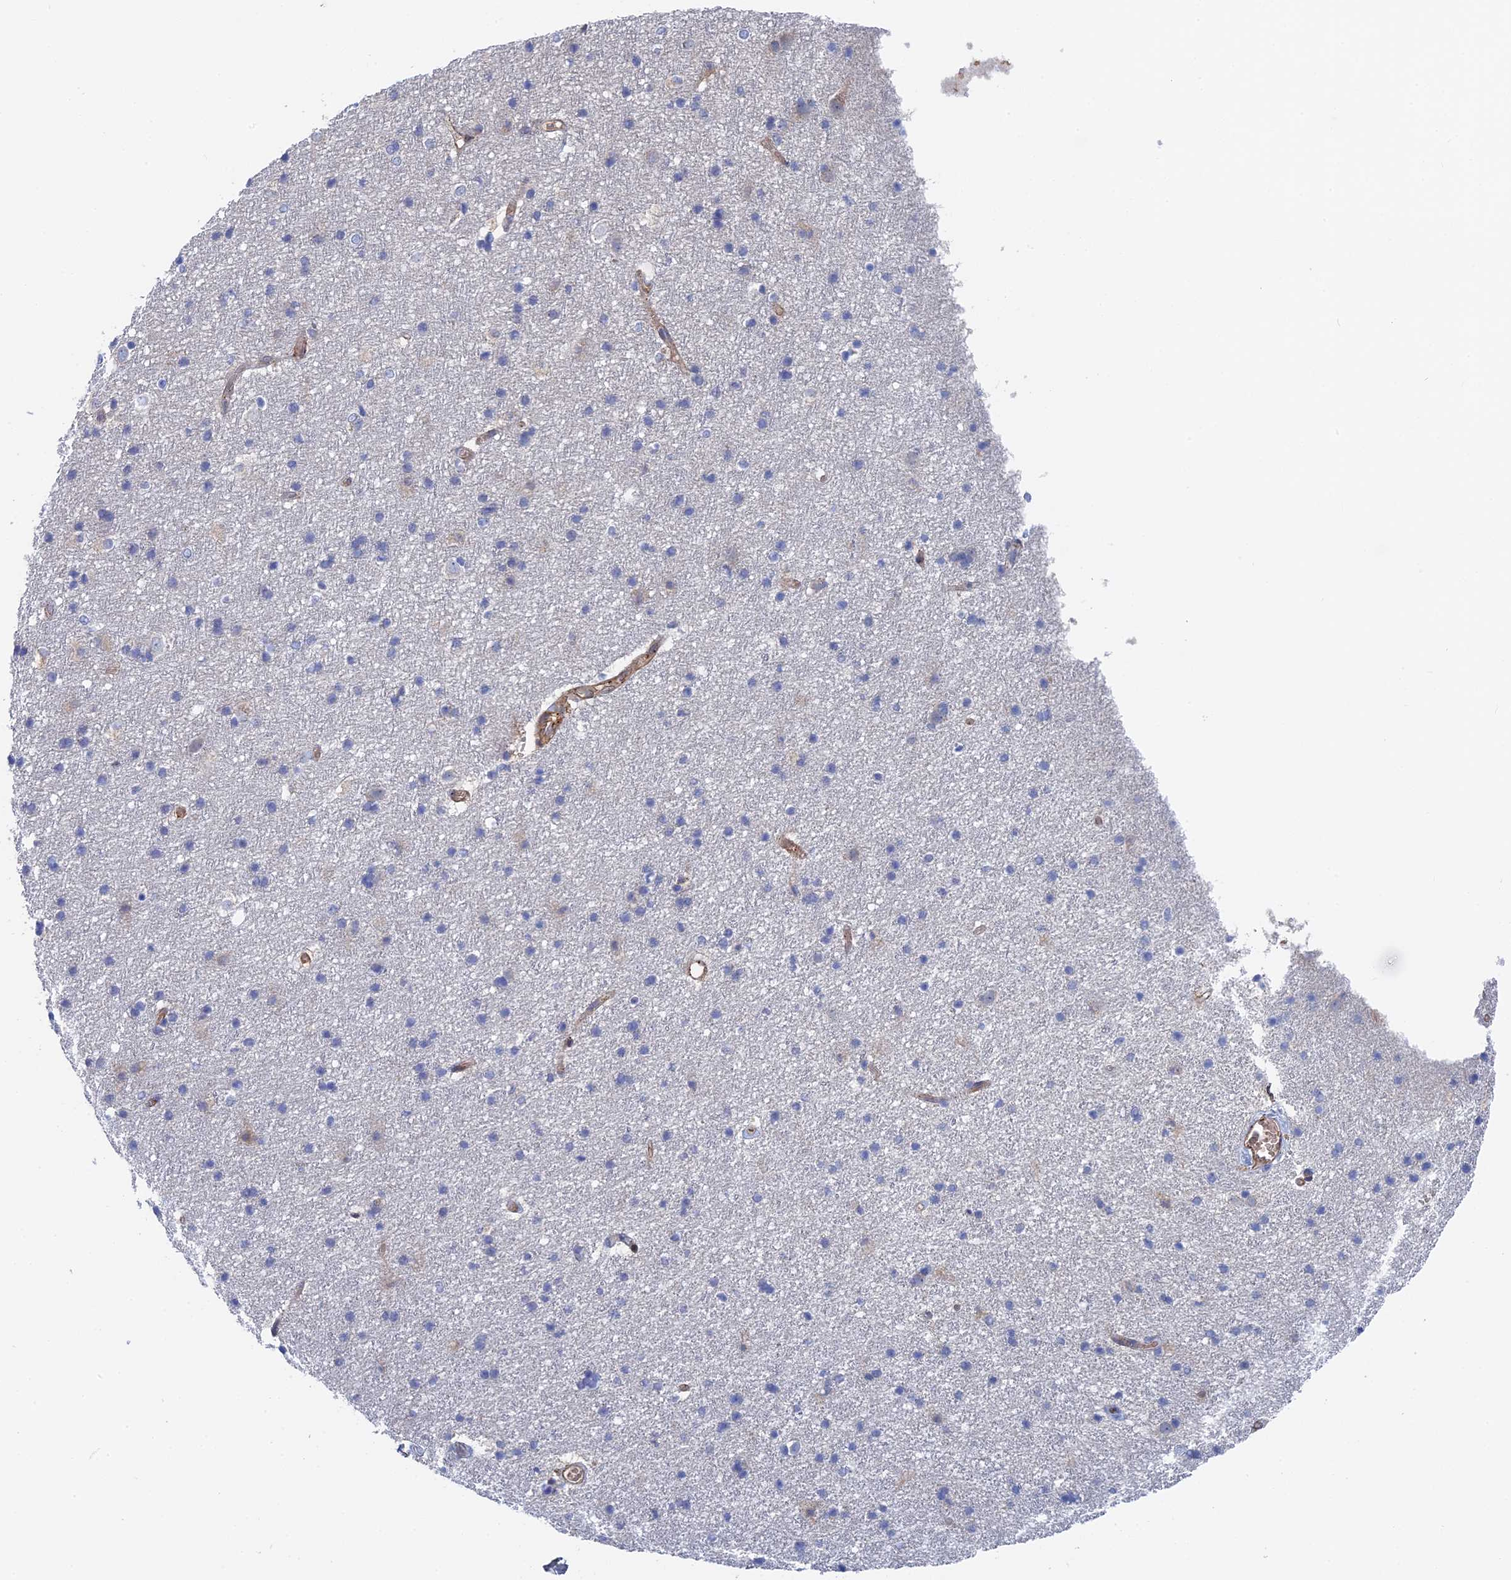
{"staining": {"intensity": "moderate", "quantity": "25%-75%", "location": "cytoplasmic/membranous"}, "tissue": "cerebral cortex", "cell_type": "Endothelial cells", "image_type": "normal", "snomed": [{"axis": "morphology", "description": "Normal tissue, NOS"}, {"axis": "topography", "description": "Cerebral cortex"}], "caption": "The histopathology image shows immunohistochemical staining of normal cerebral cortex. There is moderate cytoplasmic/membranous staining is seen in about 25%-75% of endothelial cells. Using DAB (3,3'-diaminobenzidine) (brown) and hematoxylin (blue) stains, captured at high magnification using brightfield microscopy.", "gene": "MTHFSD", "patient": {"sex": "male", "age": 54}}